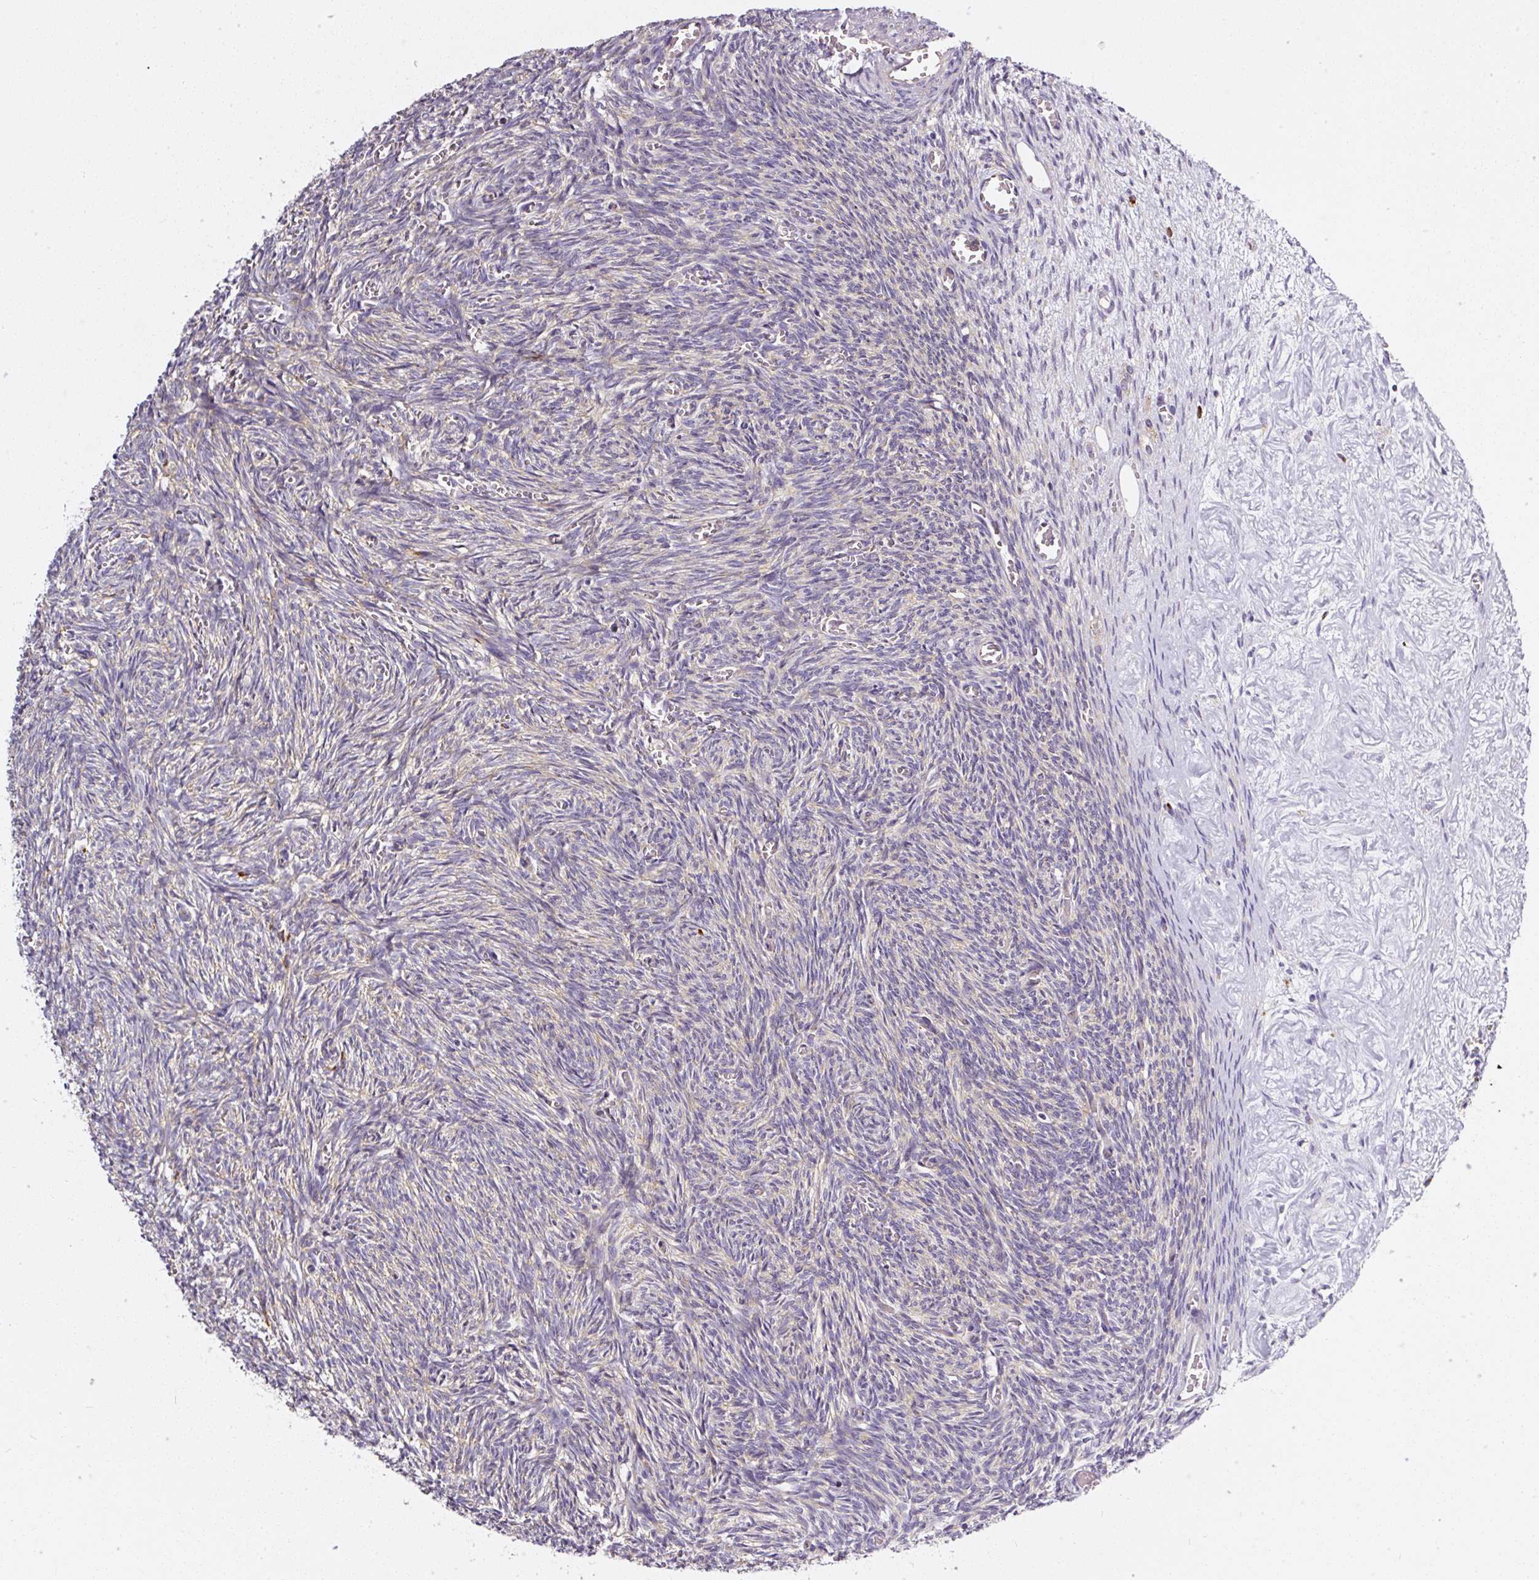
{"staining": {"intensity": "weak", "quantity": ">75%", "location": "cytoplasmic/membranous"}, "tissue": "ovary", "cell_type": "Follicle cells", "image_type": "normal", "snomed": [{"axis": "morphology", "description": "Normal tissue, NOS"}, {"axis": "topography", "description": "Ovary"}], "caption": "Human ovary stained with a protein marker shows weak staining in follicle cells.", "gene": "RPL10A", "patient": {"sex": "female", "age": 67}}